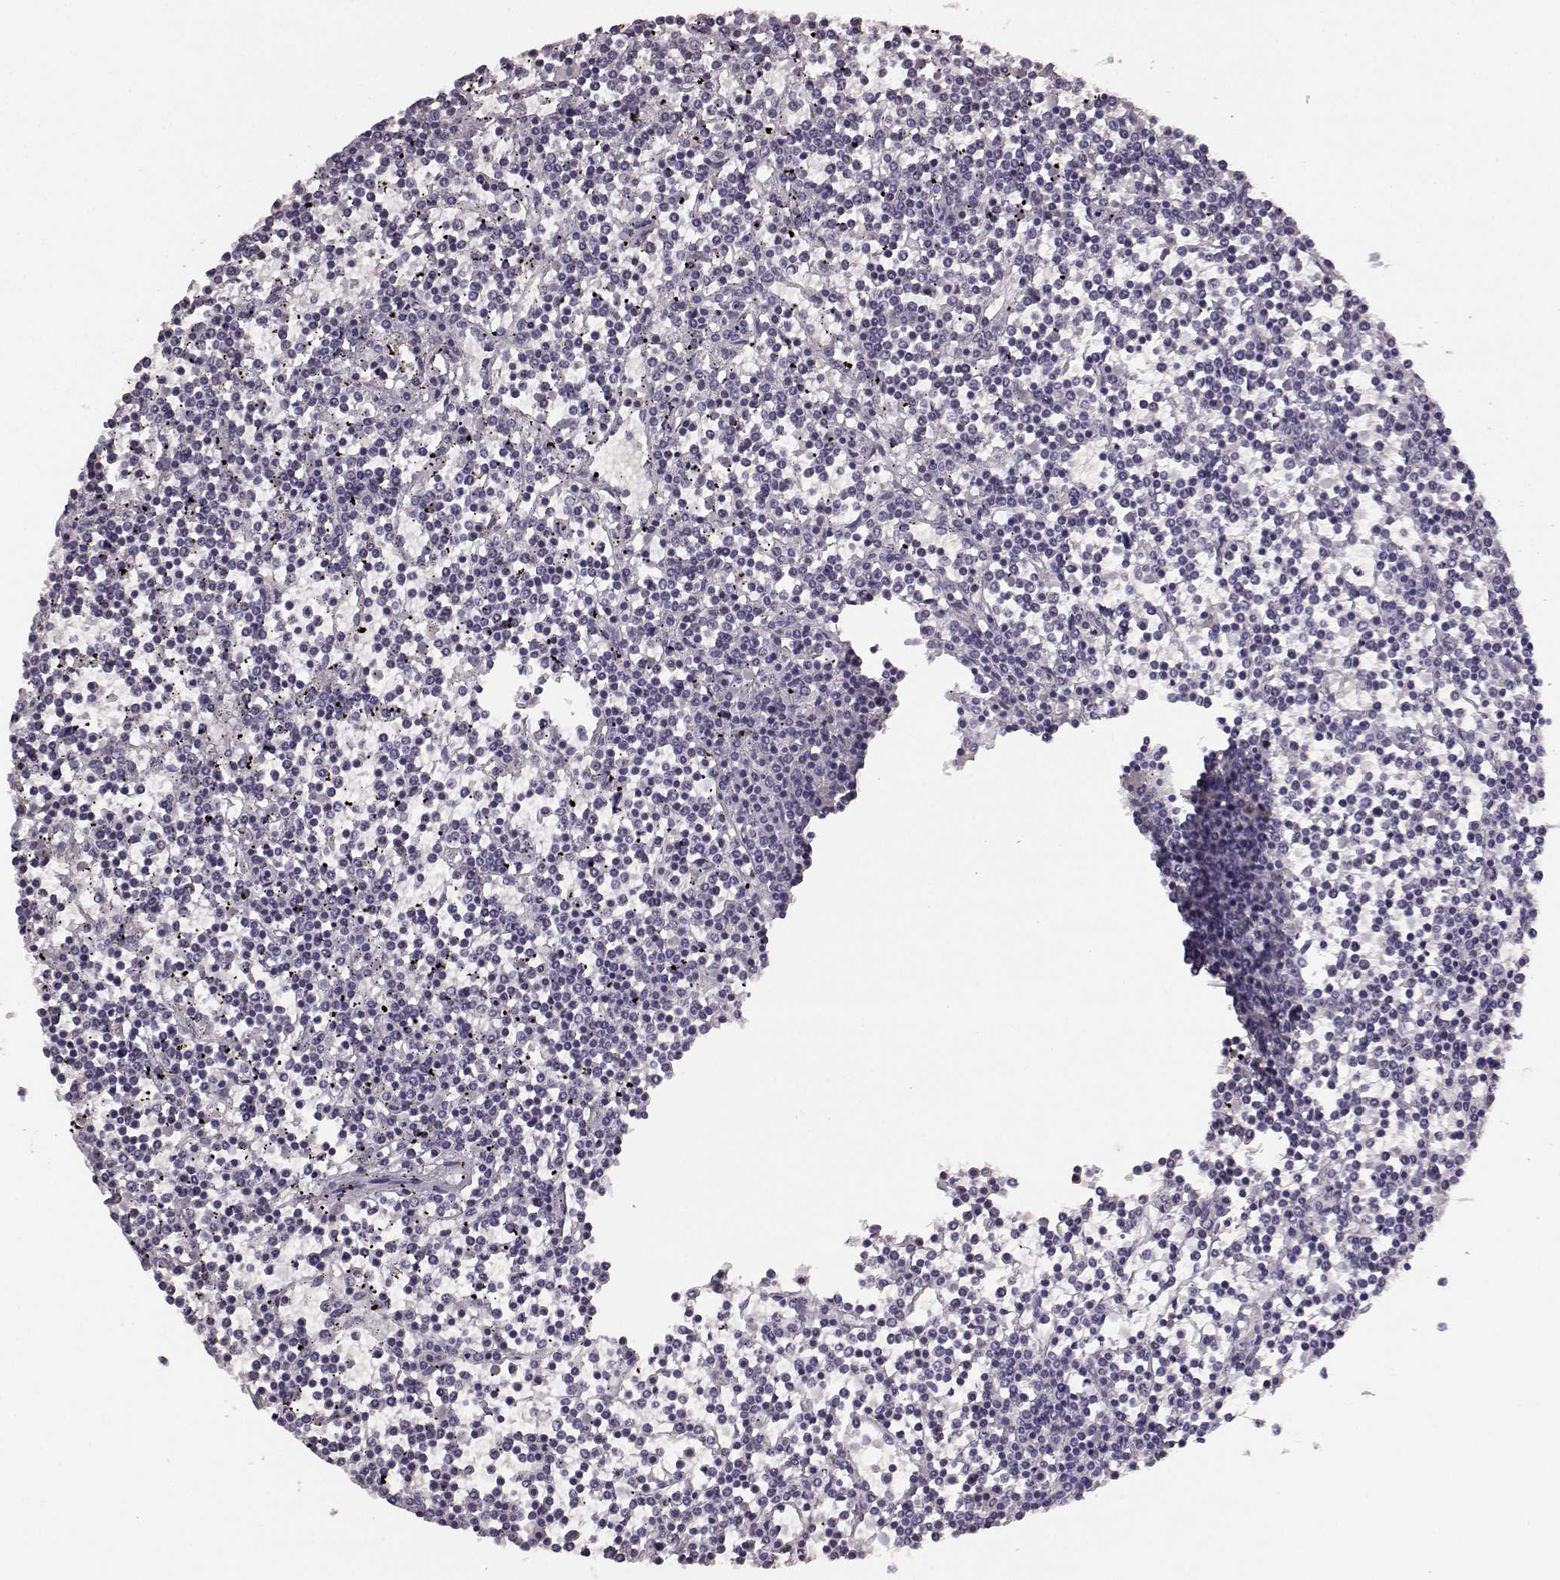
{"staining": {"intensity": "negative", "quantity": "none", "location": "none"}, "tissue": "lymphoma", "cell_type": "Tumor cells", "image_type": "cancer", "snomed": [{"axis": "morphology", "description": "Malignant lymphoma, non-Hodgkin's type, Low grade"}, {"axis": "topography", "description": "Spleen"}], "caption": "This is an immunohistochemistry (IHC) histopathology image of lymphoma. There is no expression in tumor cells.", "gene": "BFSP2", "patient": {"sex": "female", "age": 19}}